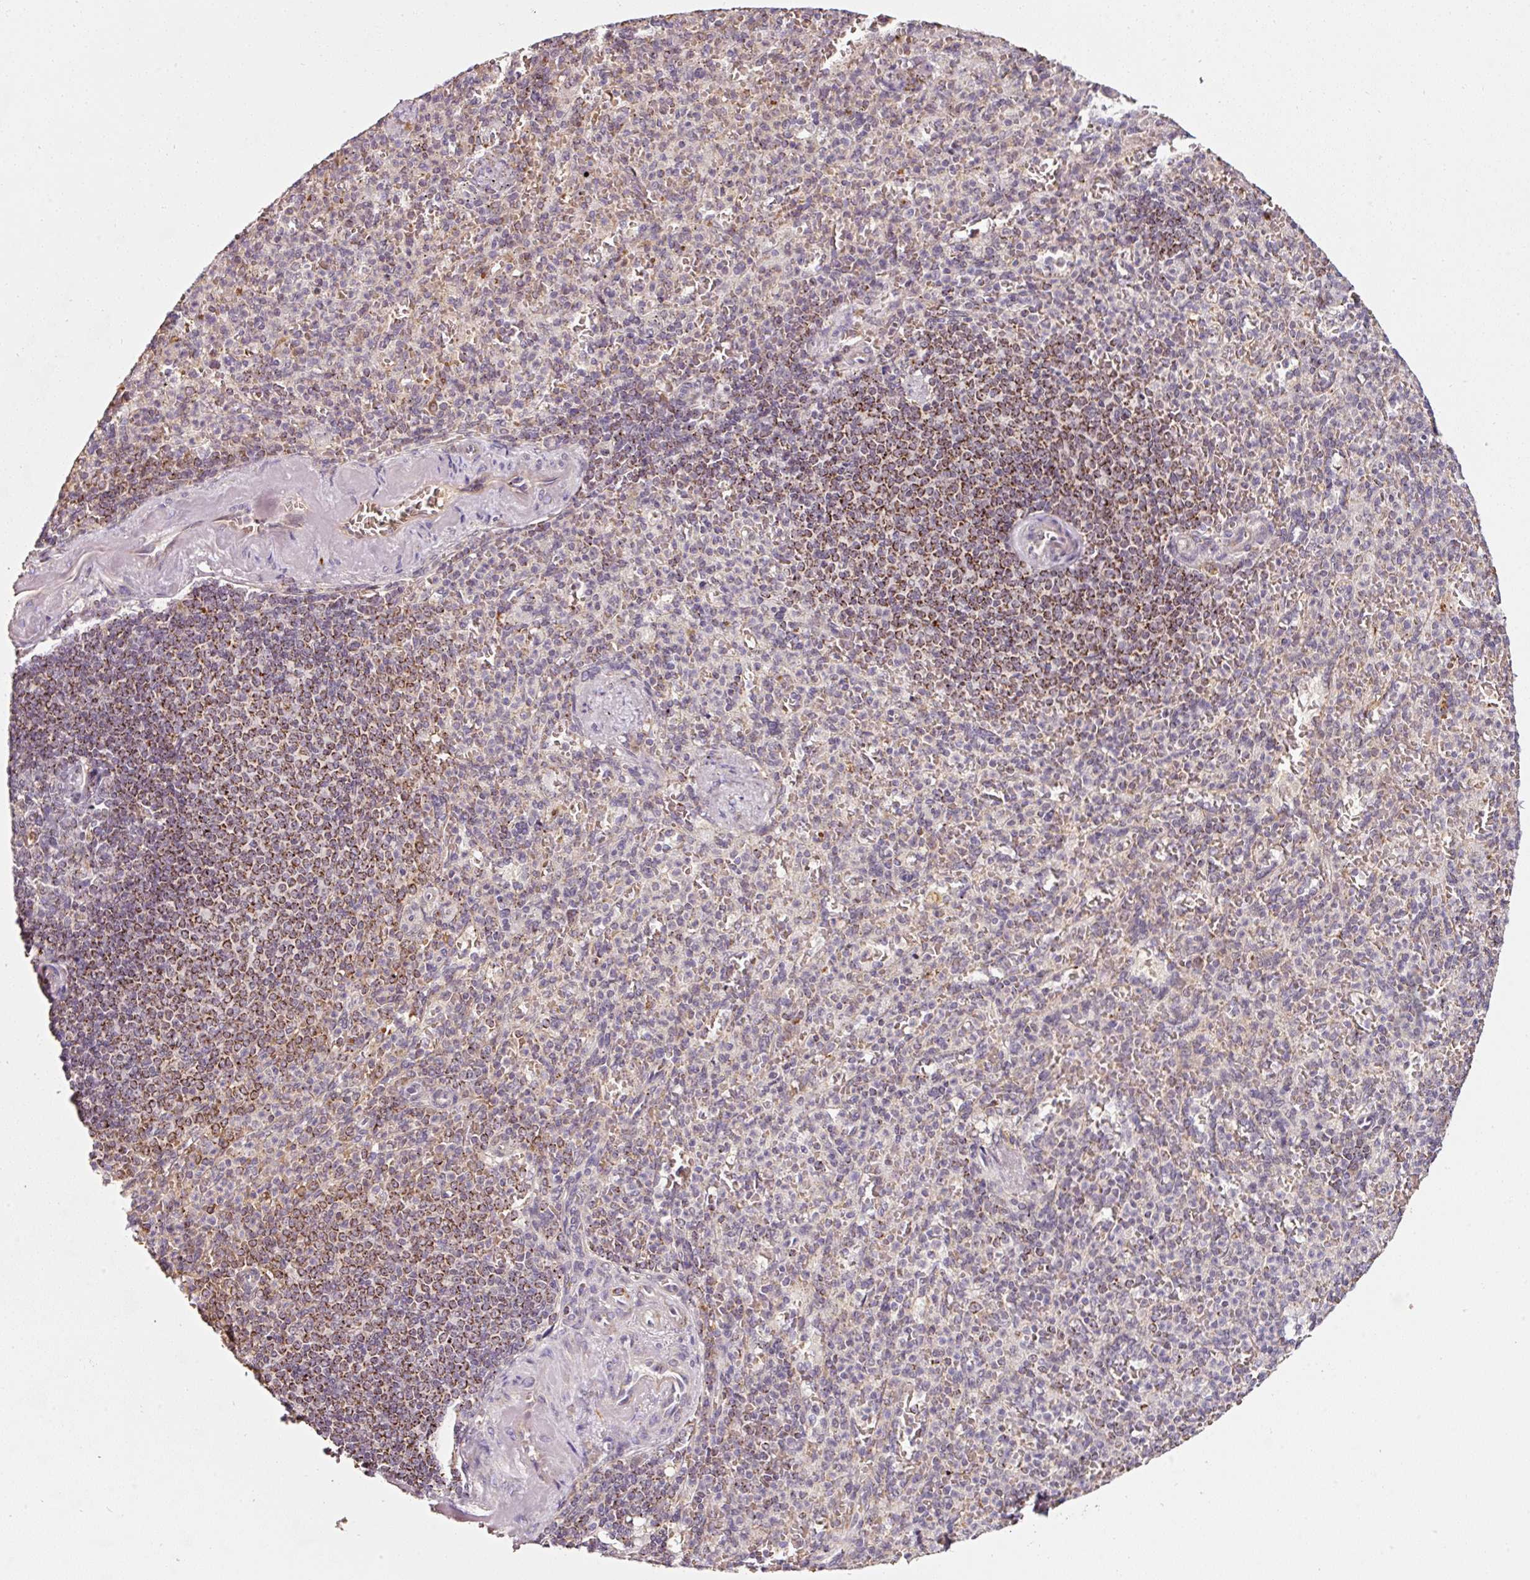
{"staining": {"intensity": "negative", "quantity": "none", "location": "none"}, "tissue": "spleen", "cell_type": "Cells in red pulp", "image_type": "normal", "snomed": [{"axis": "morphology", "description": "Normal tissue, NOS"}, {"axis": "topography", "description": "Spleen"}], "caption": "Immunohistochemistry image of benign human spleen stained for a protein (brown), which exhibits no positivity in cells in red pulp. (Immunohistochemistry (ihc), brightfield microscopy, high magnification).", "gene": "ZNF460", "patient": {"sex": "female", "age": 74}}